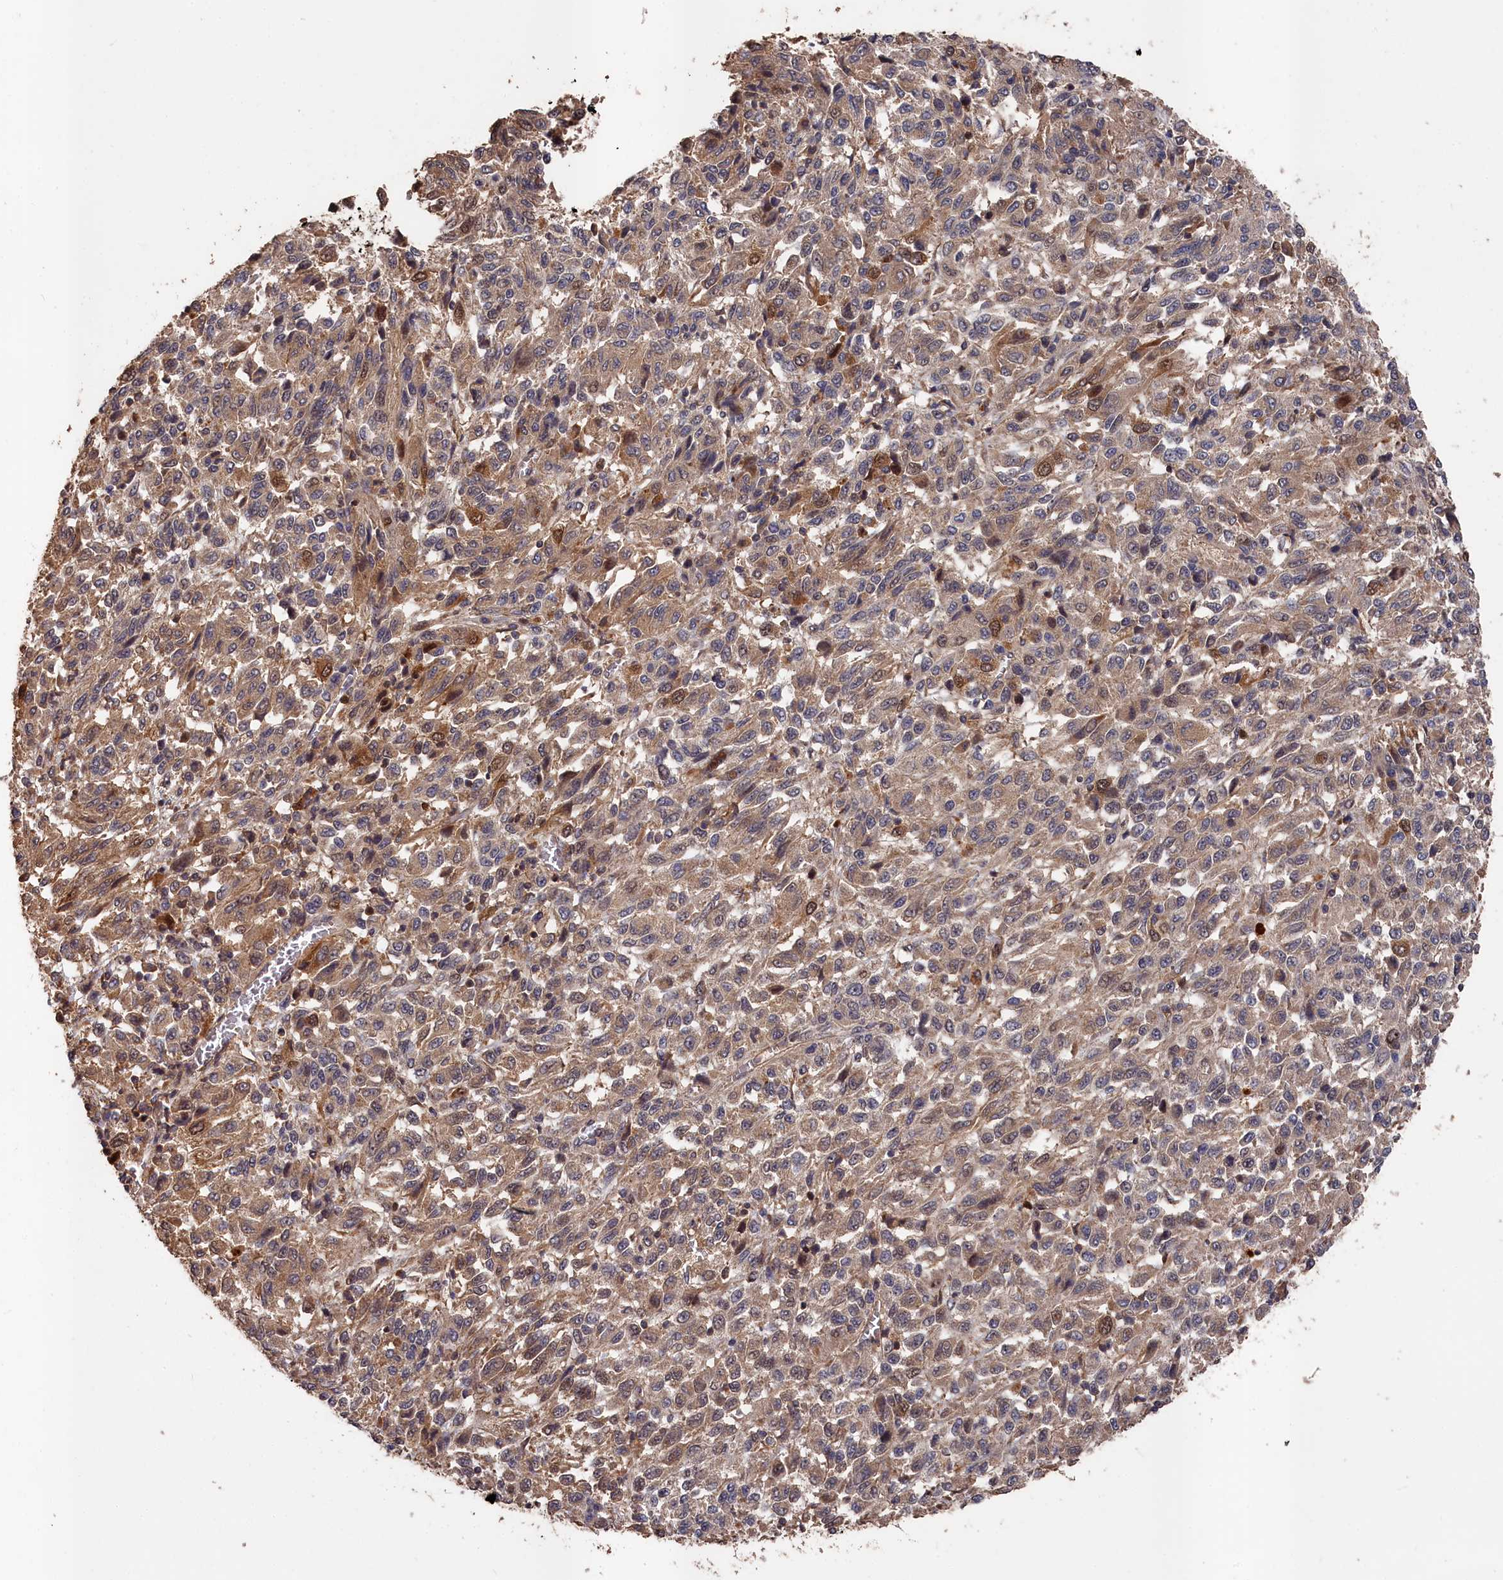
{"staining": {"intensity": "weak", "quantity": "25%-75%", "location": "cytoplasmic/membranous"}, "tissue": "melanoma", "cell_type": "Tumor cells", "image_type": "cancer", "snomed": [{"axis": "morphology", "description": "Malignant melanoma, Metastatic site"}, {"axis": "topography", "description": "Lung"}], "caption": "Immunohistochemical staining of human melanoma reveals low levels of weak cytoplasmic/membranous expression in about 25%-75% of tumor cells.", "gene": "RMI2", "patient": {"sex": "male", "age": 64}}